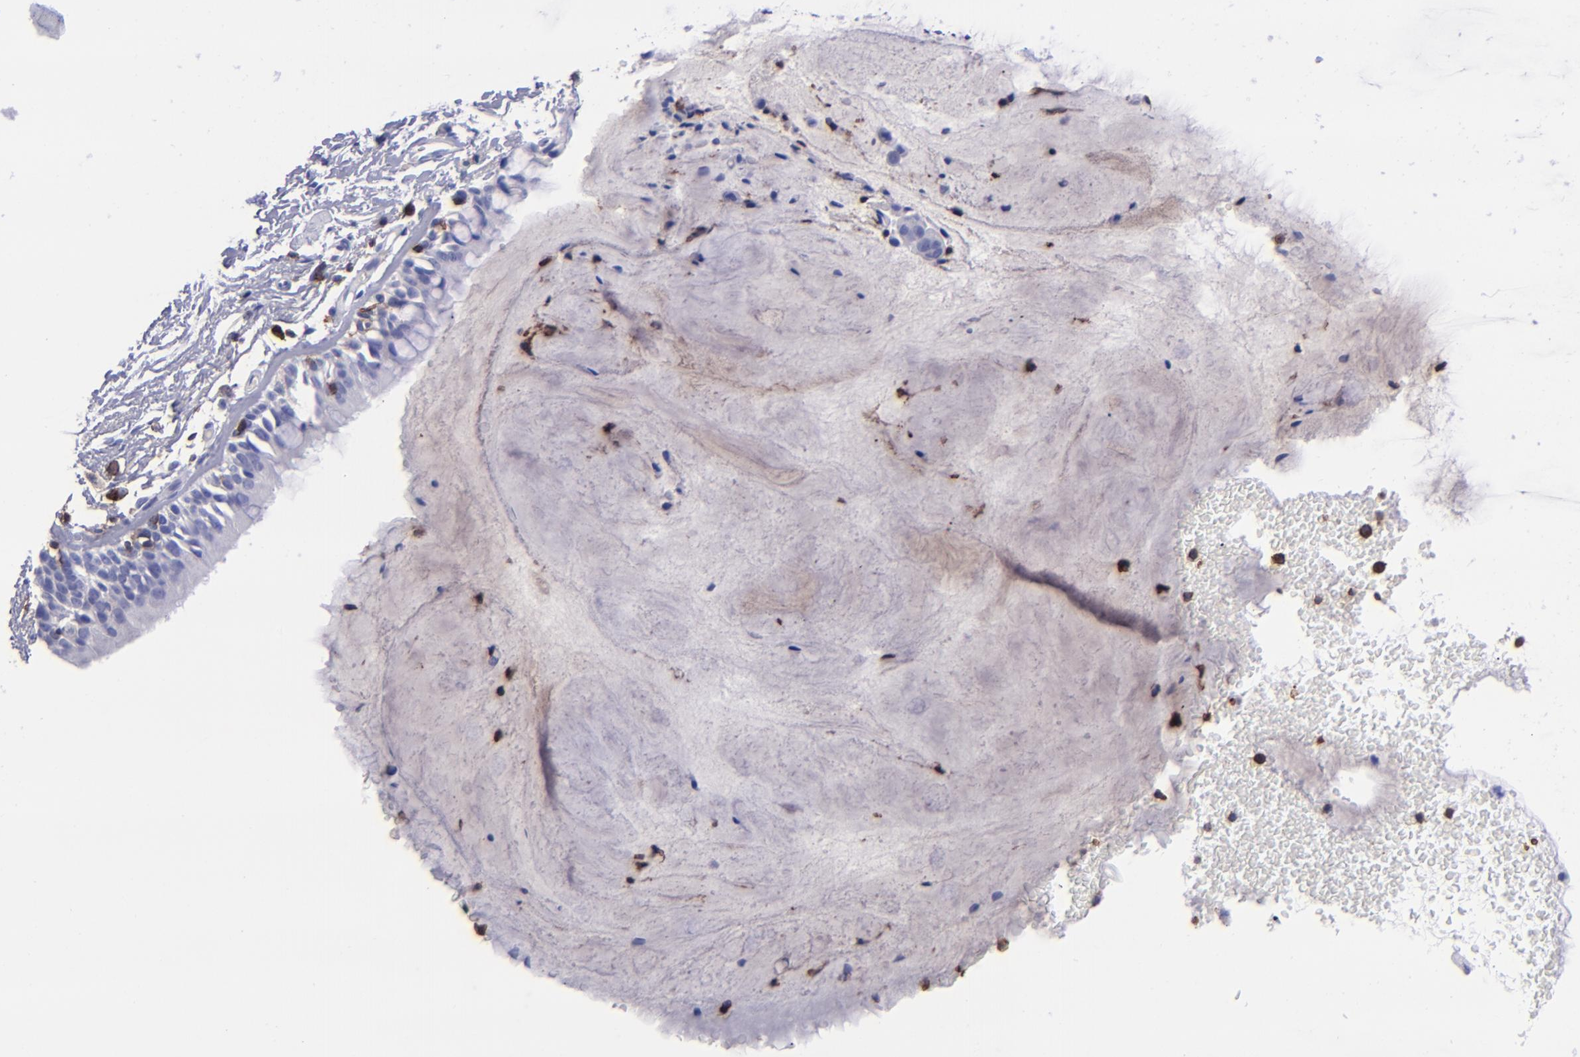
{"staining": {"intensity": "negative", "quantity": "none", "location": "none"}, "tissue": "bronchus", "cell_type": "Respiratory epithelial cells", "image_type": "normal", "snomed": [{"axis": "morphology", "description": "Normal tissue, NOS"}, {"axis": "topography", "description": "Lymph node of abdomen"}, {"axis": "topography", "description": "Lymph node of pelvis"}], "caption": "A high-resolution photomicrograph shows immunohistochemistry staining of benign bronchus, which demonstrates no significant expression in respiratory epithelial cells.", "gene": "ICAM3", "patient": {"sex": "female", "age": 65}}